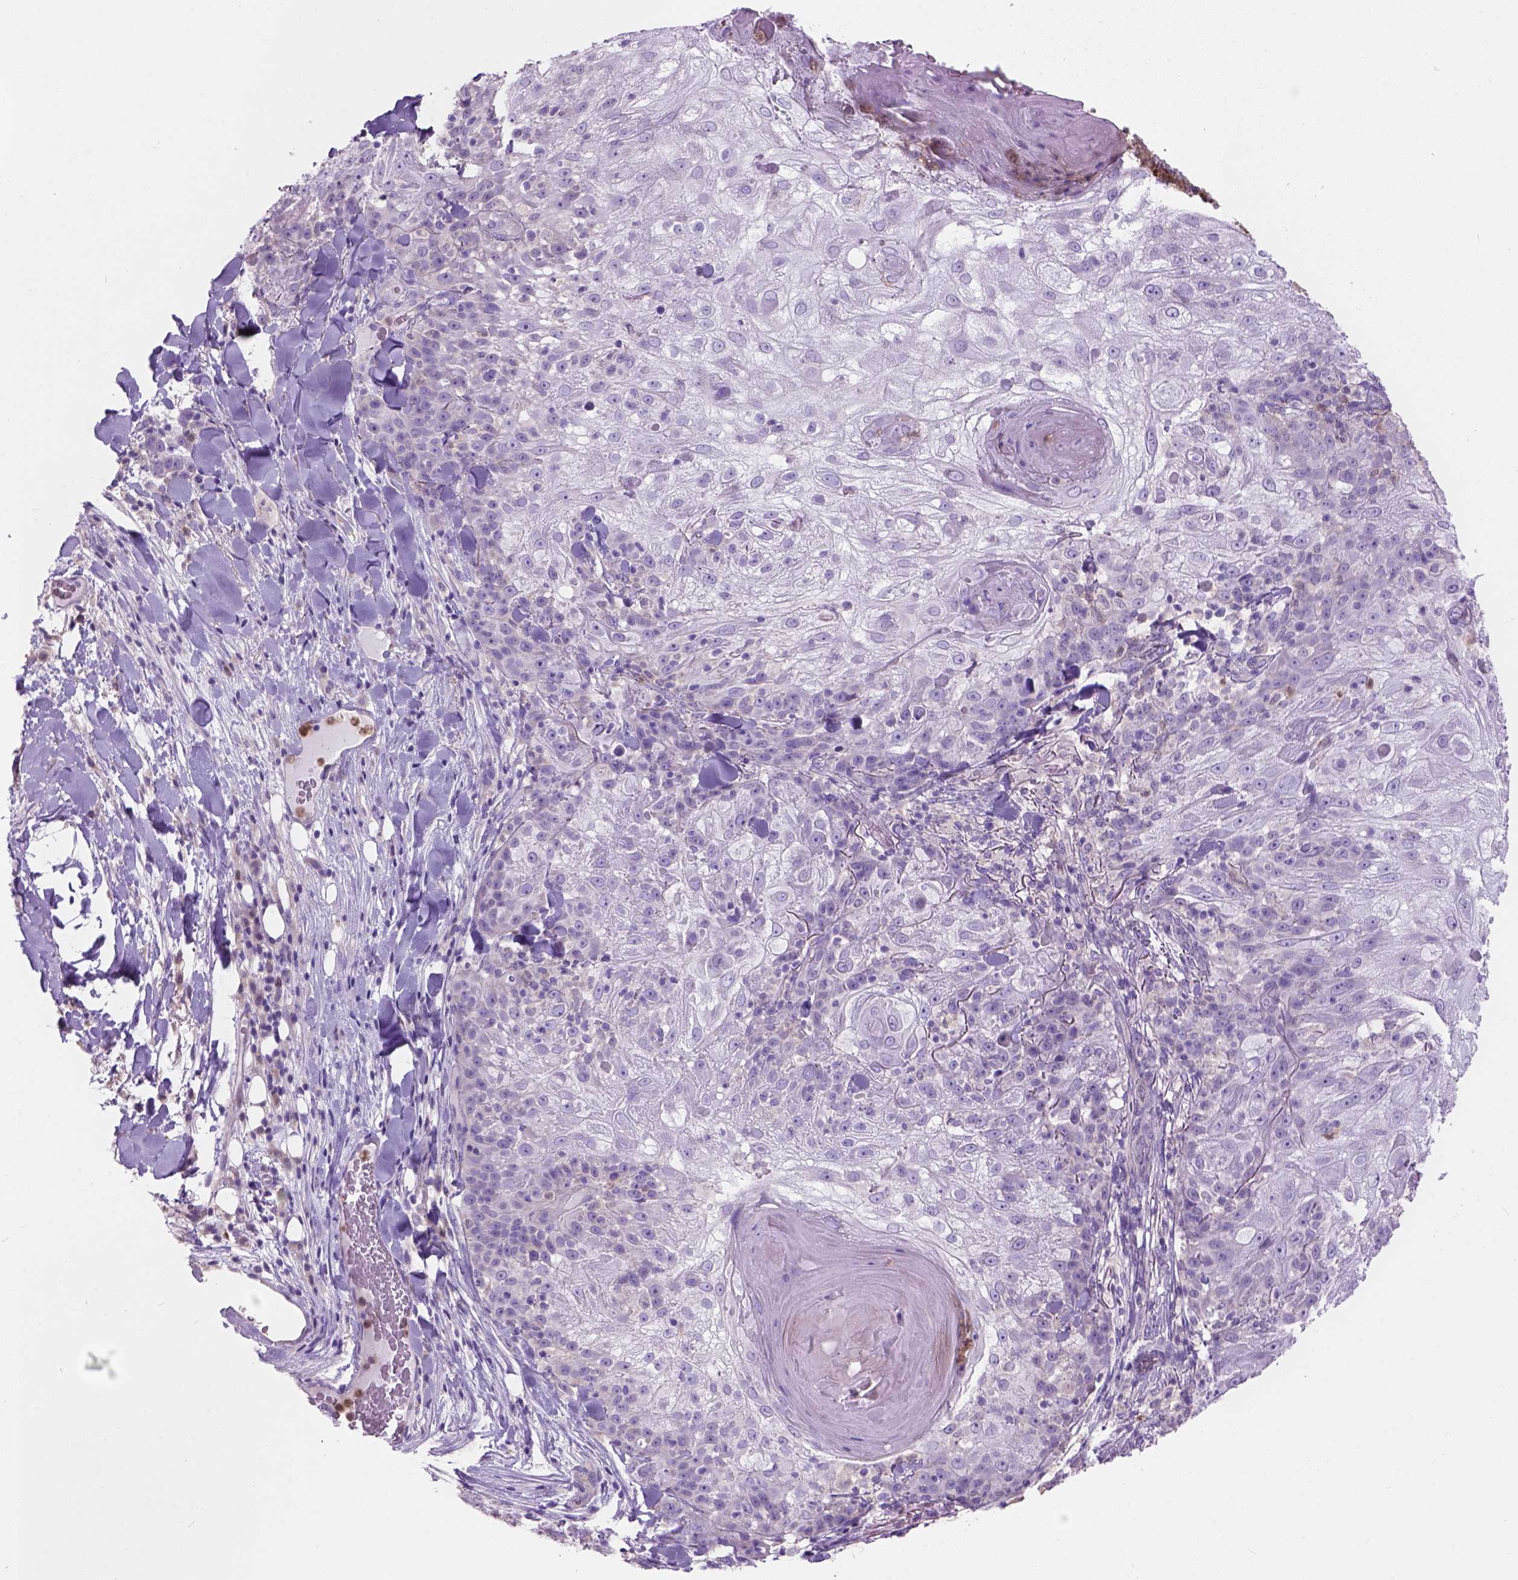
{"staining": {"intensity": "negative", "quantity": "none", "location": "none"}, "tissue": "skin cancer", "cell_type": "Tumor cells", "image_type": "cancer", "snomed": [{"axis": "morphology", "description": "Normal tissue, NOS"}, {"axis": "morphology", "description": "Squamous cell carcinoma, NOS"}, {"axis": "topography", "description": "Skin"}], "caption": "The image exhibits no staining of tumor cells in skin cancer (squamous cell carcinoma).", "gene": "CD84", "patient": {"sex": "female", "age": 83}}